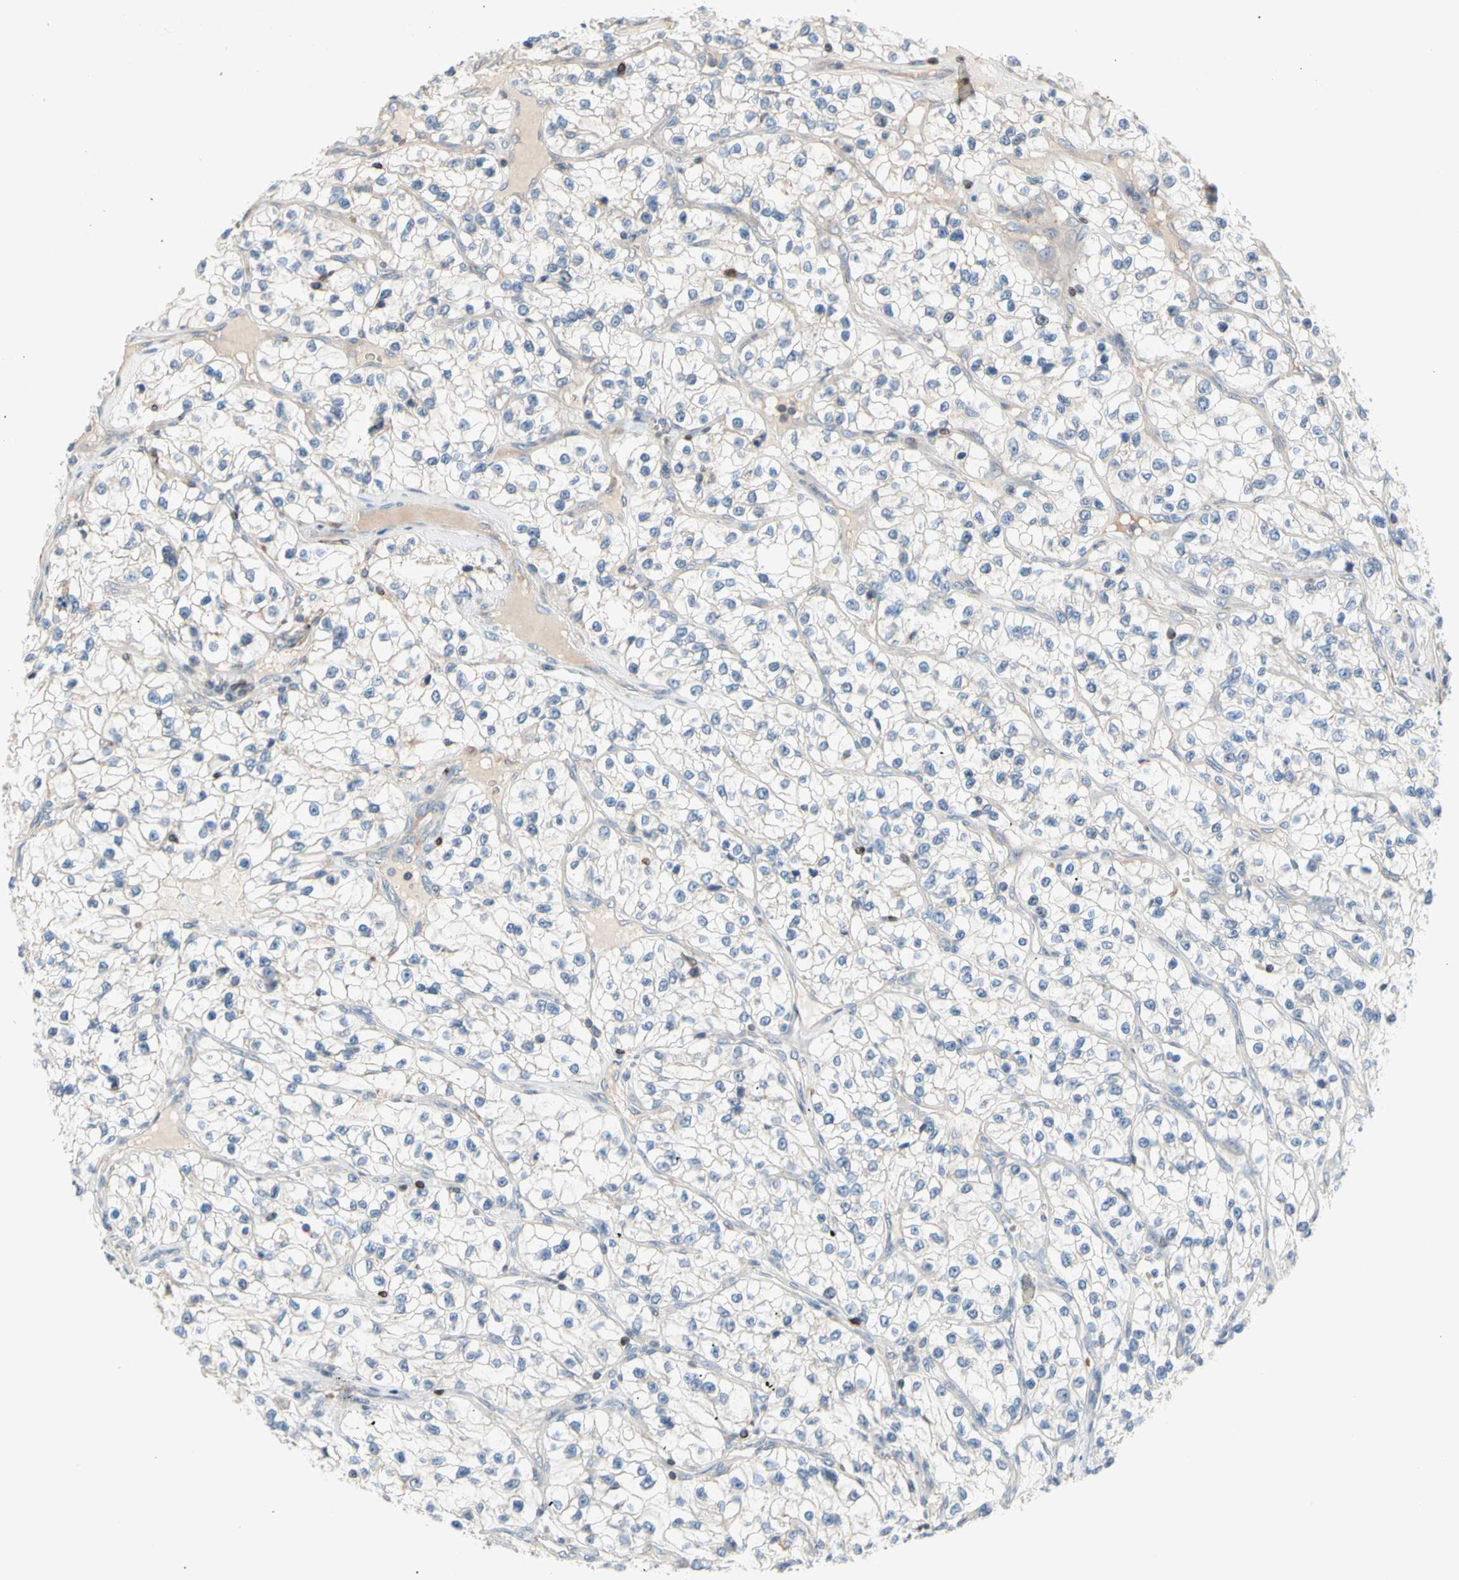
{"staining": {"intensity": "negative", "quantity": "none", "location": "none"}, "tissue": "renal cancer", "cell_type": "Tumor cells", "image_type": "cancer", "snomed": [{"axis": "morphology", "description": "Adenocarcinoma, NOS"}, {"axis": "topography", "description": "Kidney"}], "caption": "The micrograph displays no staining of tumor cells in renal adenocarcinoma.", "gene": "MAP3K3", "patient": {"sex": "female", "age": 57}}